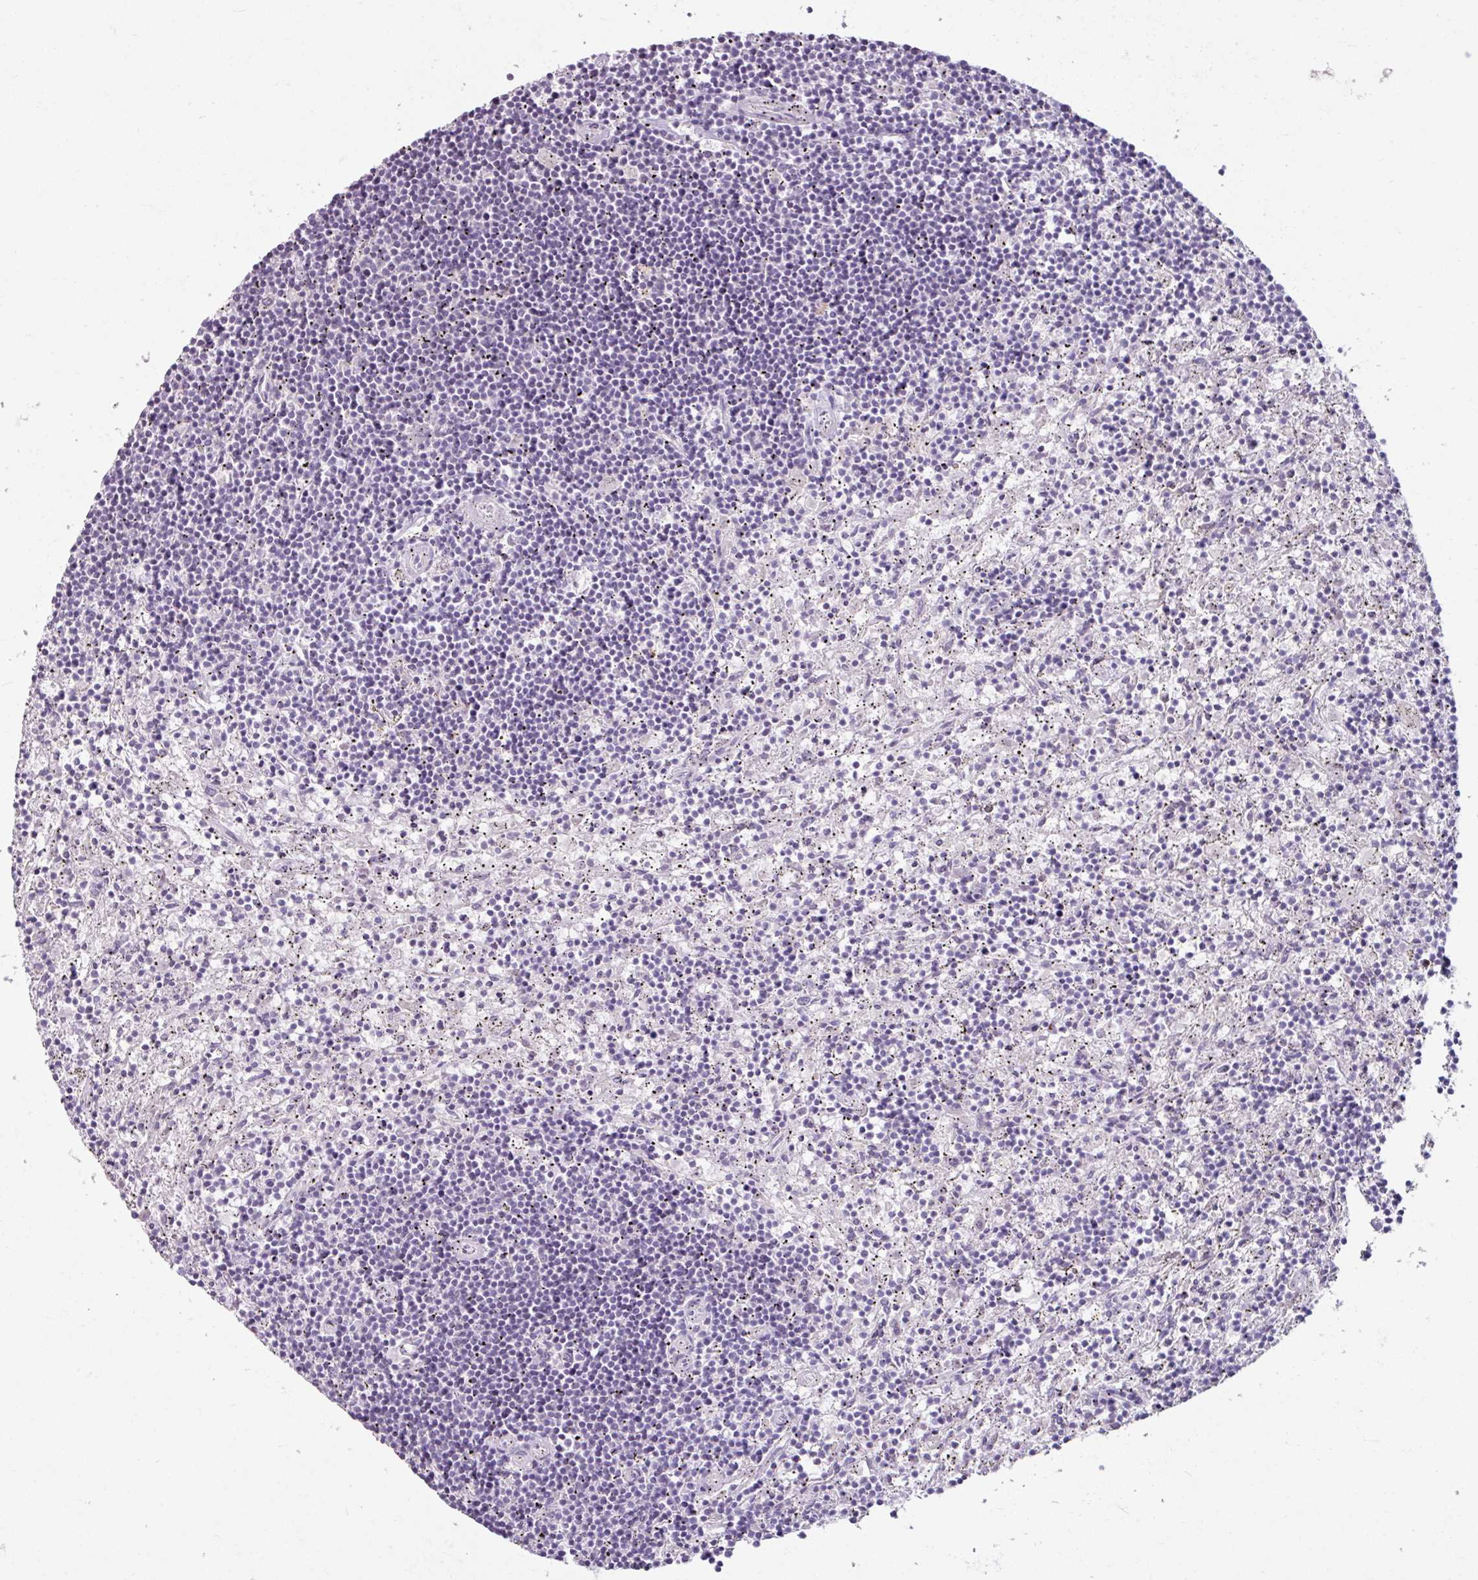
{"staining": {"intensity": "negative", "quantity": "none", "location": "none"}, "tissue": "lymphoma", "cell_type": "Tumor cells", "image_type": "cancer", "snomed": [{"axis": "morphology", "description": "Malignant lymphoma, non-Hodgkin's type, Low grade"}, {"axis": "topography", "description": "Spleen"}], "caption": "DAB immunohistochemical staining of low-grade malignant lymphoma, non-Hodgkin's type demonstrates no significant positivity in tumor cells.", "gene": "SLC27A5", "patient": {"sex": "male", "age": 76}}